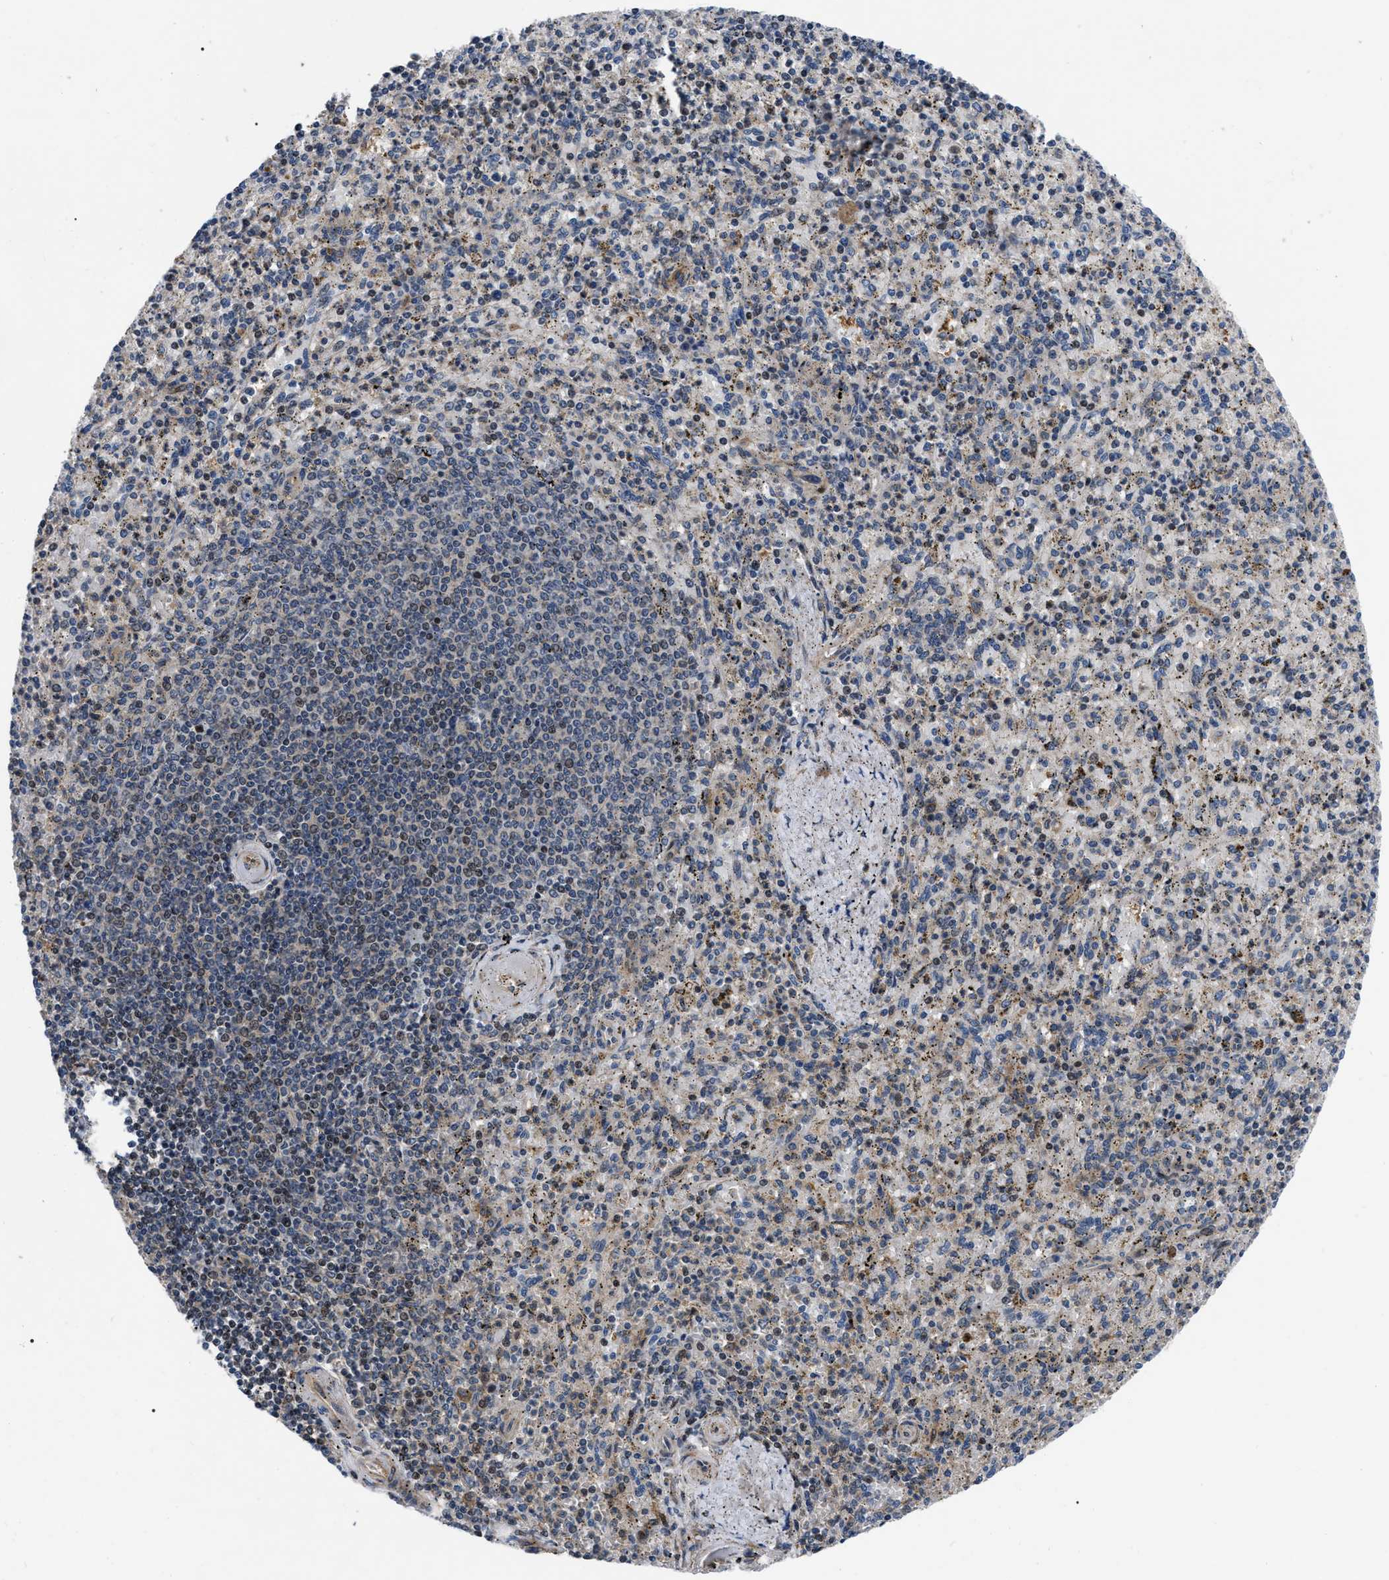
{"staining": {"intensity": "moderate", "quantity": "25%-75%", "location": "cytoplasmic/membranous,nuclear"}, "tissue": "spleen", "cell_type": "Cells in red pulp", "image_type": "normal", "snomed": [{"axis": "morphology", "description": "Normal tissue, NOS"}, {"axis": "topography", "description": "Spleen"}], "caption": "About 25%-75% of cells in red pulp in benign human spleen show moderate cytoplasmic/membranous,nuclear protein staining as visualized by brown immunohistochemical staining.", "gene": "PPWD1", "patient": {"sex": "male", "age": 72}}